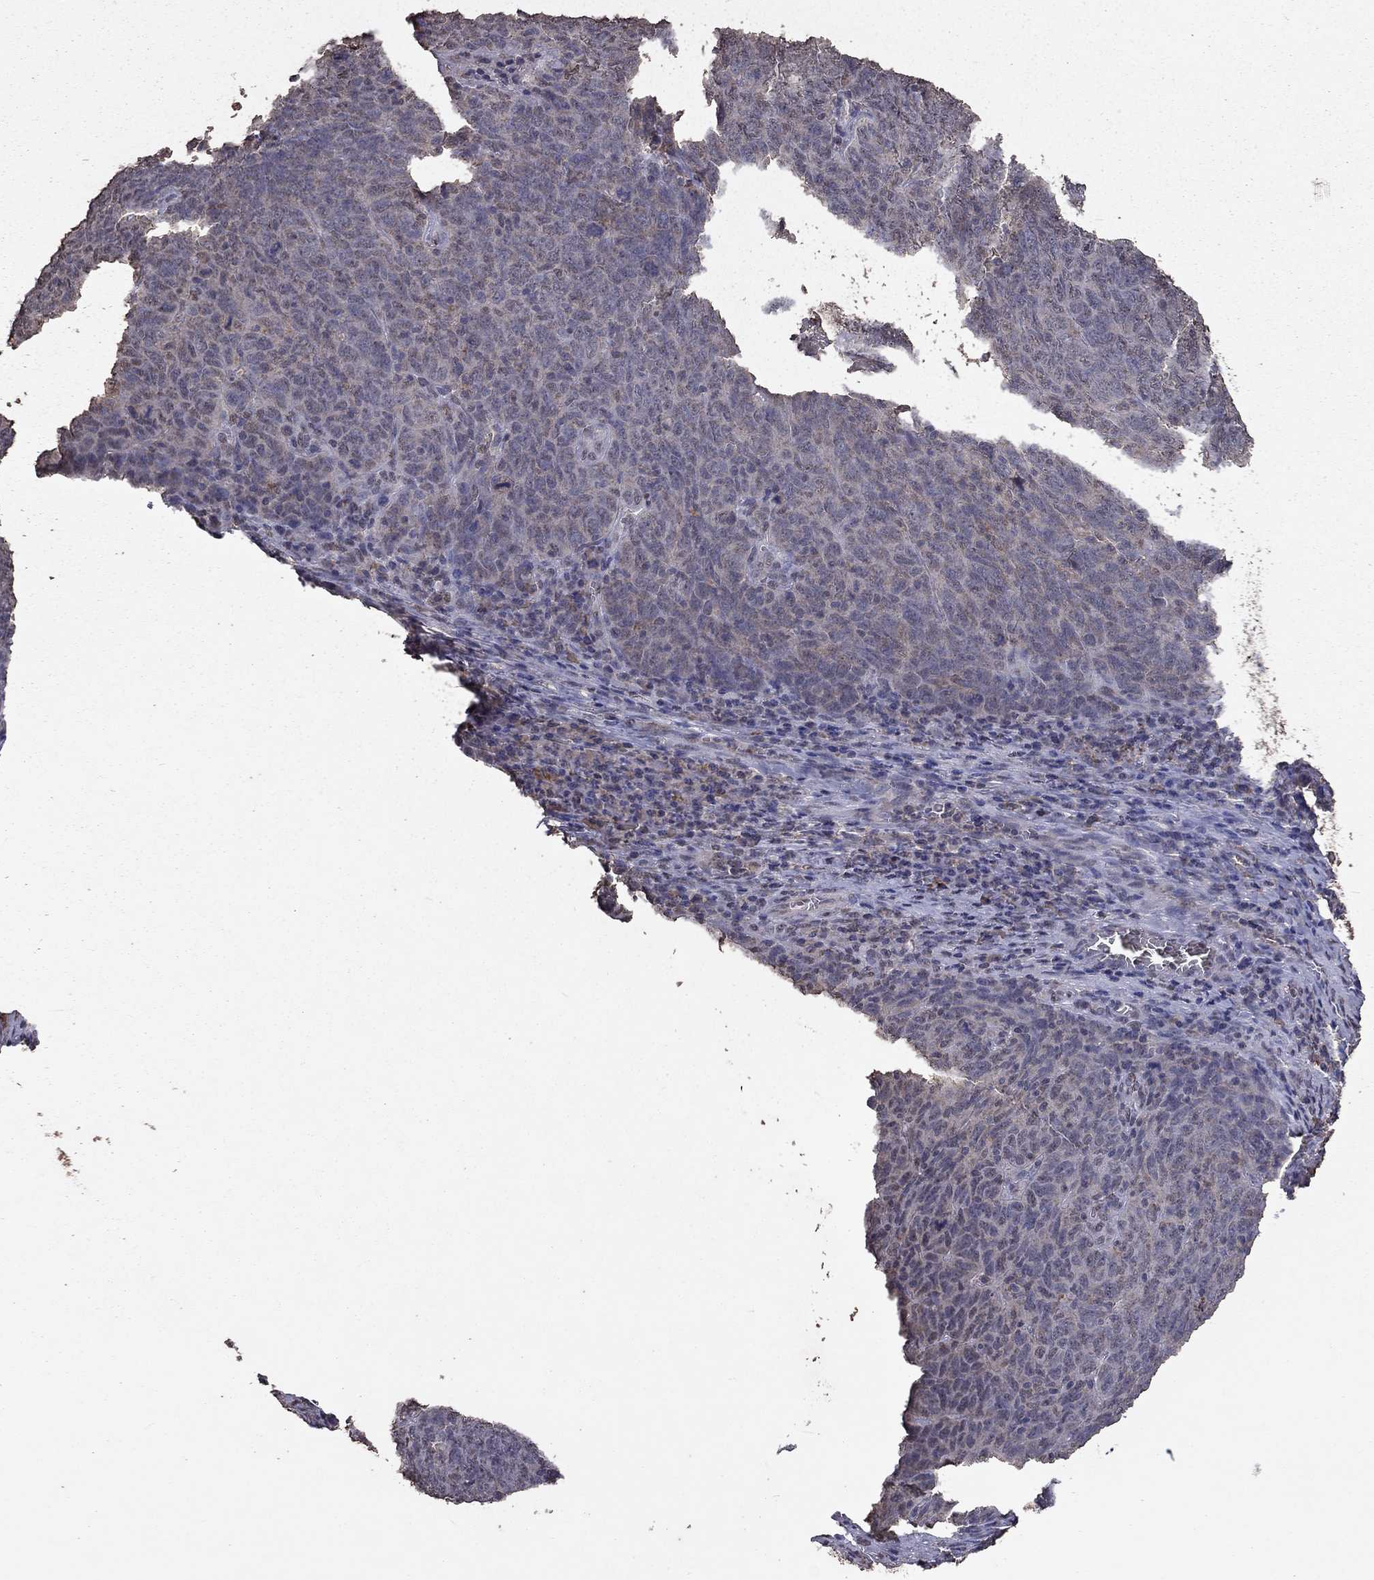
{"staining": {"intensity": "negative", "quantity": "none", "location": "none"}, "tissue": "skin cancer", "cell_type": "Tumor cells", "image_type": "cancer", "snomed": [{"axis": "morphology", "description": "Squamous cell carcinoma, NOS"}, {"axis": "topography", "description": "Skin"}, {"axis": "topography", "description": "Anal"}], "caption": "Tumor cells are negative for protein expression in human skin cancer (squamous cell carcinoma).", "gene": "SERPINA5", "patient": {"sex": "female", "age": 51}}